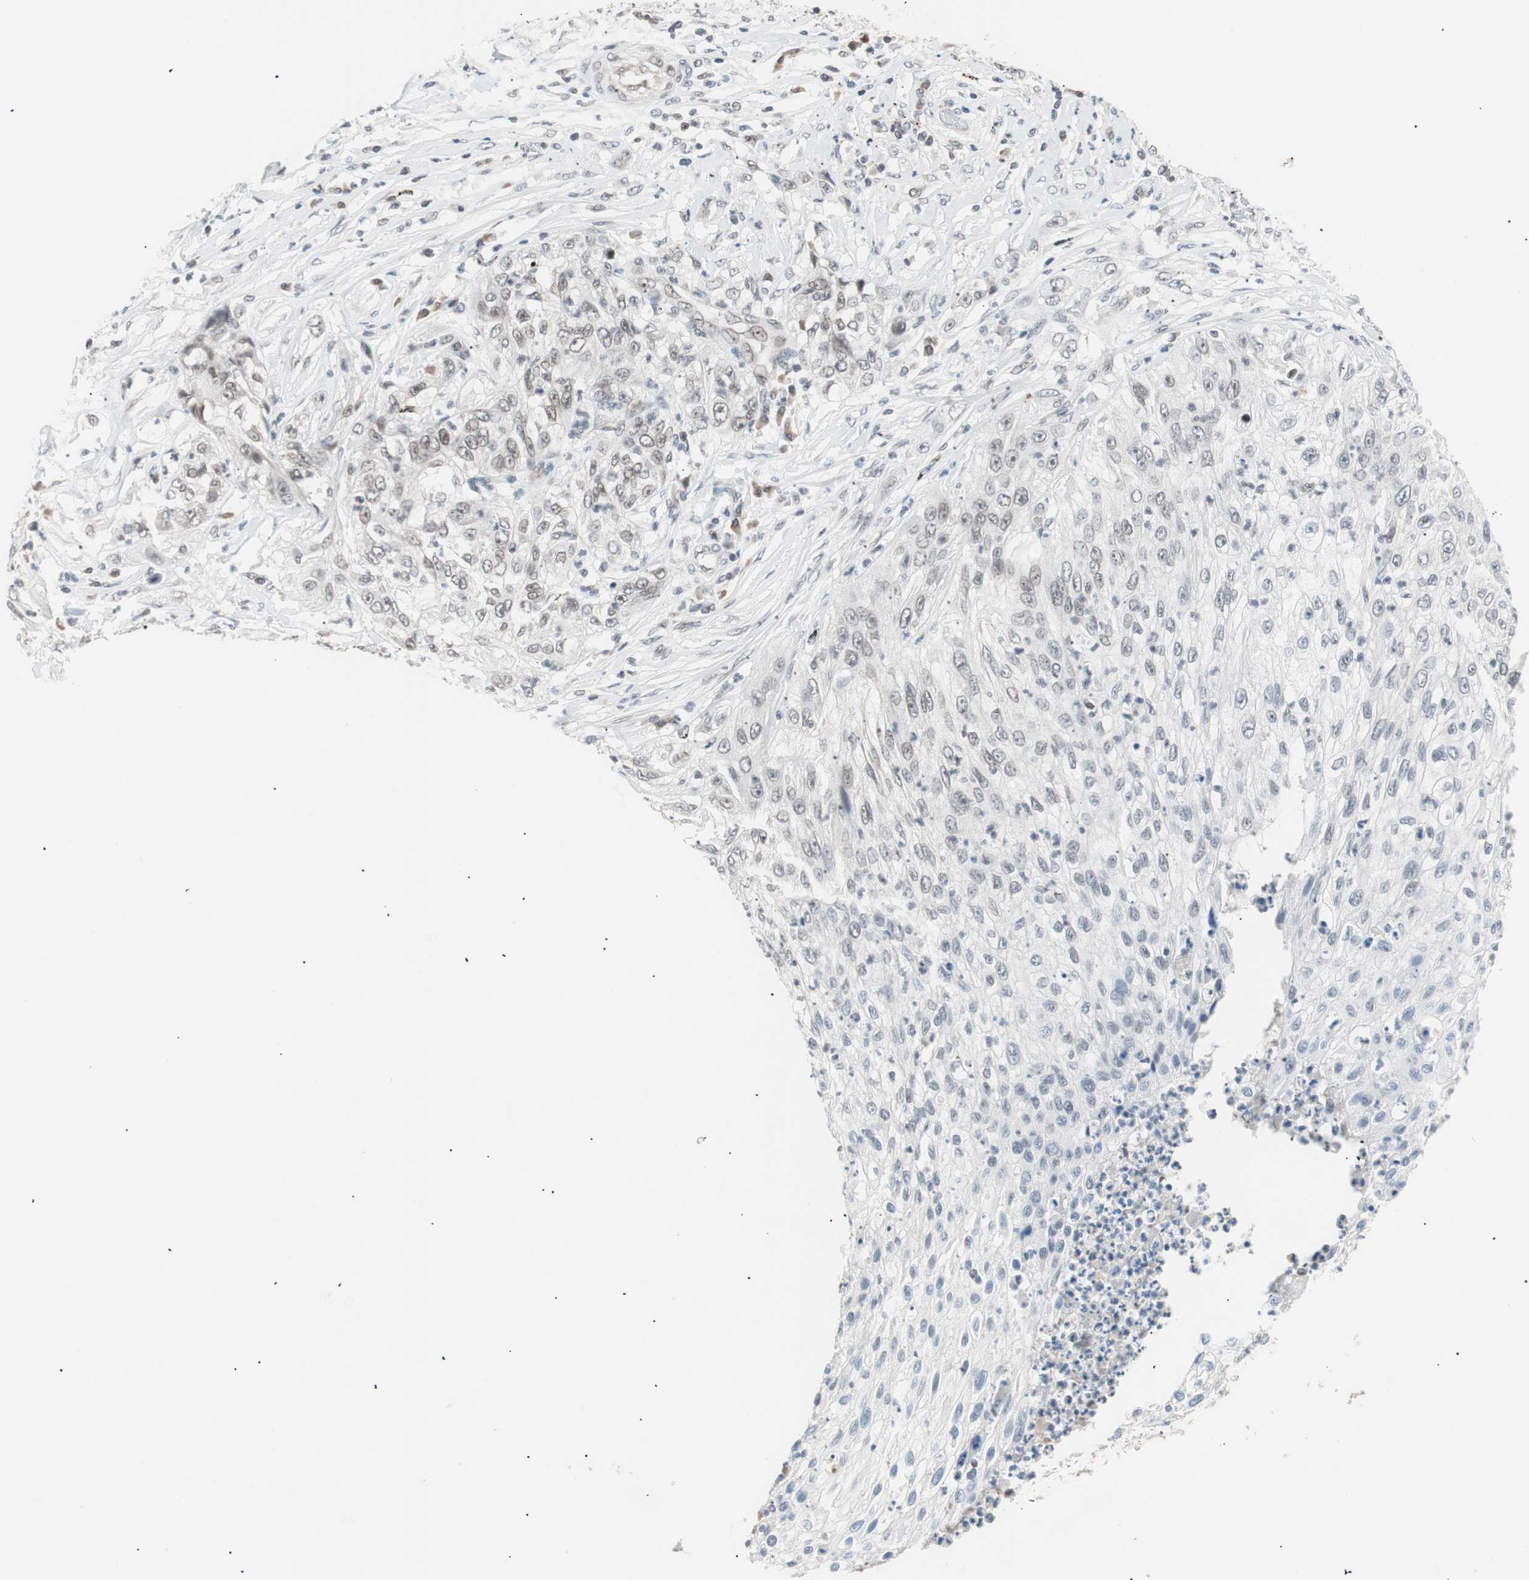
{"staining": {"intensity": "negative", "quantity": "none", "location": "none"}, "tissue": "lung cancer", "cell_type": "Tumor cells", "image_type": "cancer", "snomed": [{"axis": "morphology", "description": "Inflammation, NOS"}, {"axis": "morphology", "description": "Squamous cell carcinoma, NOS"}, {"axis": "topography", "description": "Lymph node"}, {"axis": "topography", "description": "Soft tissue"}, {"axis": "topography", "description": "Lung"}], "caption": "Human lung squamous cell carcinoma stained for a protein using immunohistochemistry (IHC) displays no staining in tumor cells.", "gene": "LIG3", "patient": {"sex": "male", "age": 66}}